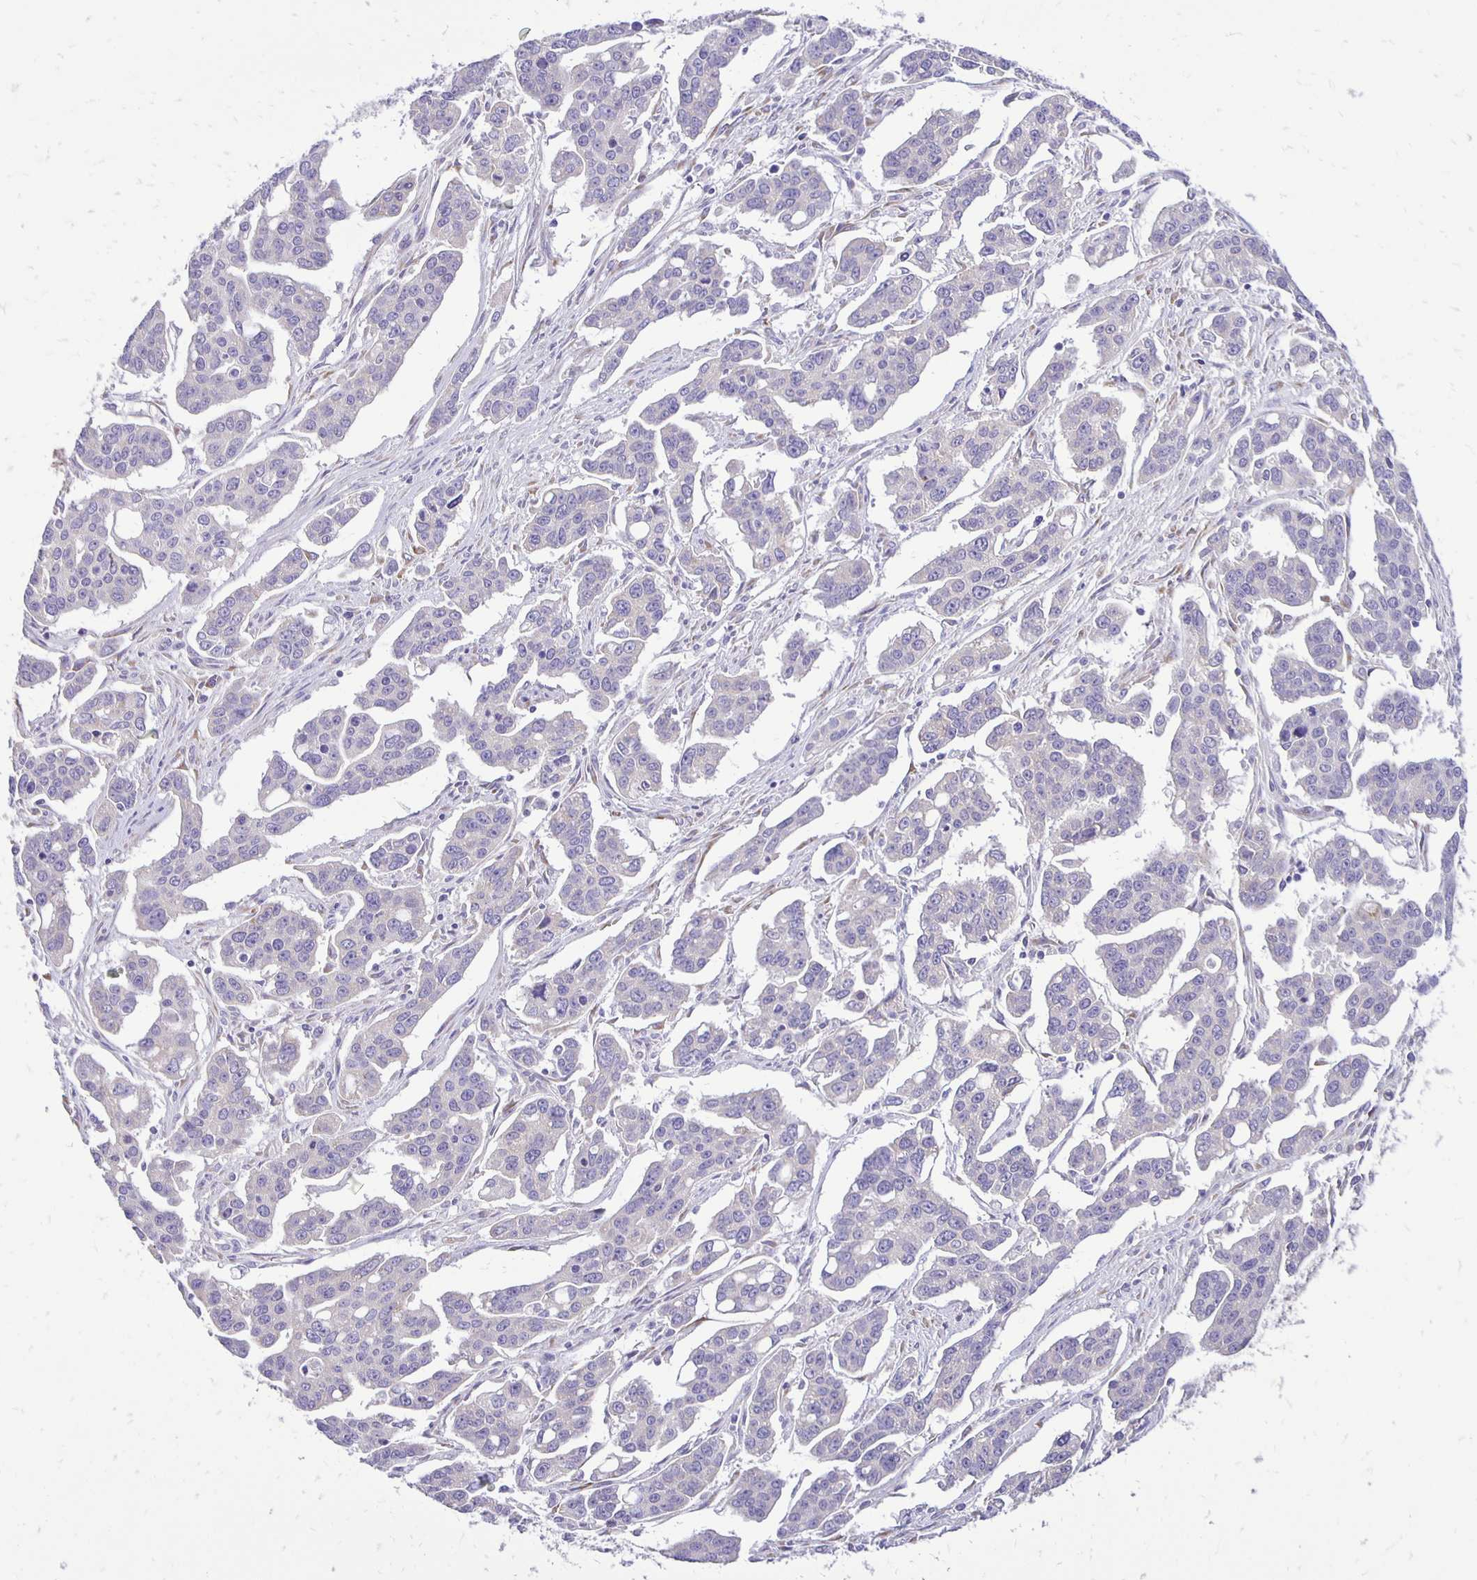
{"staining": {"intensity": "negative", "quantity": "none", "location": "none"}, "tissue": "ovarian cancer", "cell_type": "Tumor cells", "image_type": "cancer", "snomed": [{"axis": "morphology", "description": "Carcinoma, endometroid"}, {"axis": "topography", "description": "Ovary"}], "caption": "An image of endometroid carcinoma (ovarian) stained for a protein shows no brown staining in tumor cells. Brightfield microscopy of immunohistochemistry (IHC) stained with DAB (3,3'-diaminobenzidine) (brown) and hematoxylin (blue), captured at high magnification.", "gene": "ANKRD45", "patient": {"sex": "female", "age": 78}}